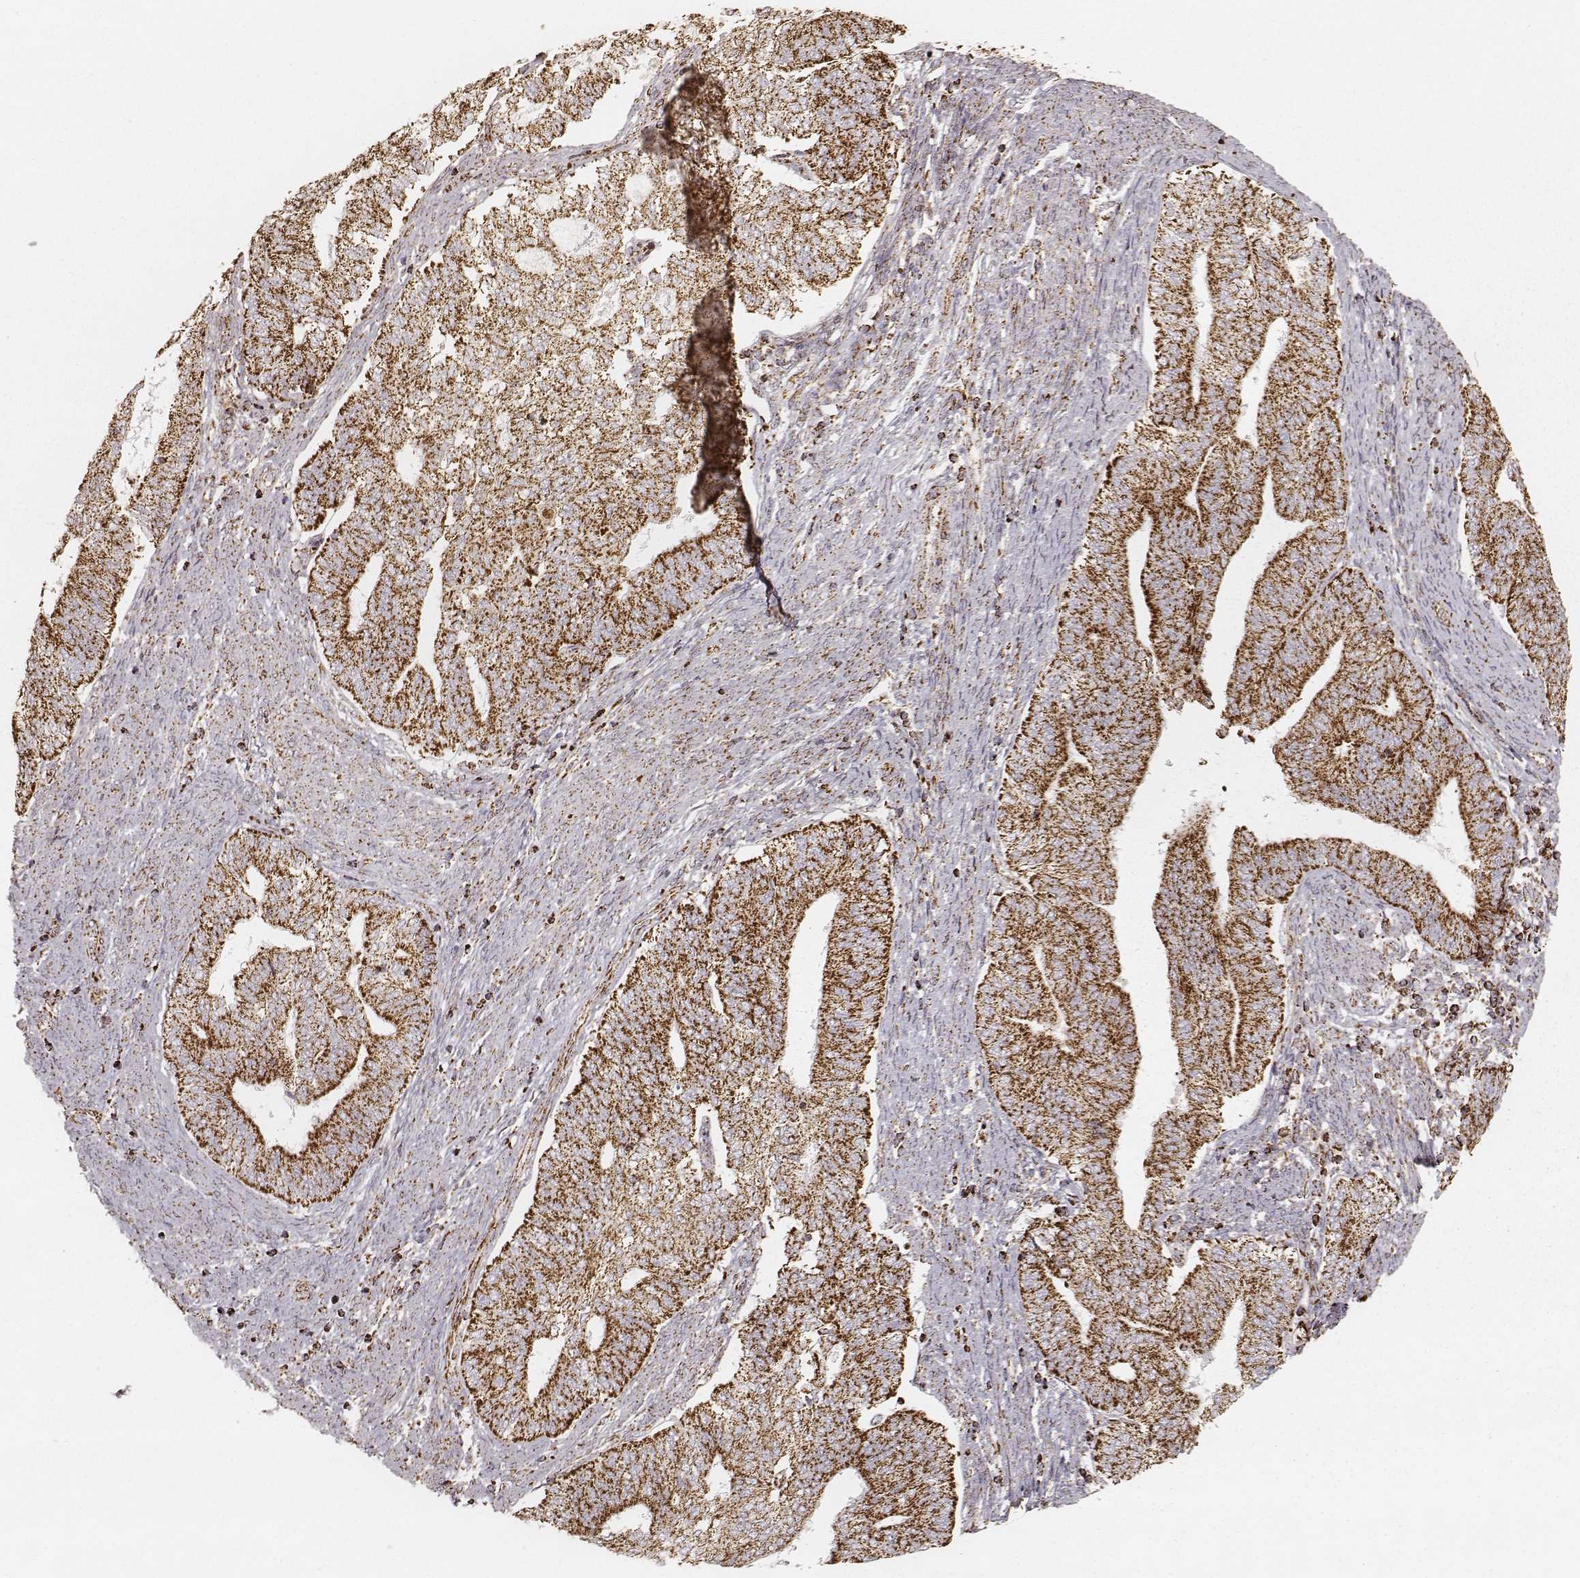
{"staining": {"intensity": "strong", "quantity": ">75%", "location": "cytoplasmic/membranous"}, "tissue": "endometrial cancer", "cell_type": "Tumor cells", "image_type": "cancer", "snomed": [{"axis": "morphology", "description": "Adenocarcinoma, NOS"}, {"axis": "topography", "description": "Endometrium"}], "caption": "High-magnification brightfield microscopy of endometrial cancer stained with DAB (brown) and counterstained with hematoxylin (blue). tumor cells exhibit strong cytoplasmic/membranous expression is seen in approximately>75% of cells.", "gene": "CS", "patient": {"sex": "female", "age": 65}}